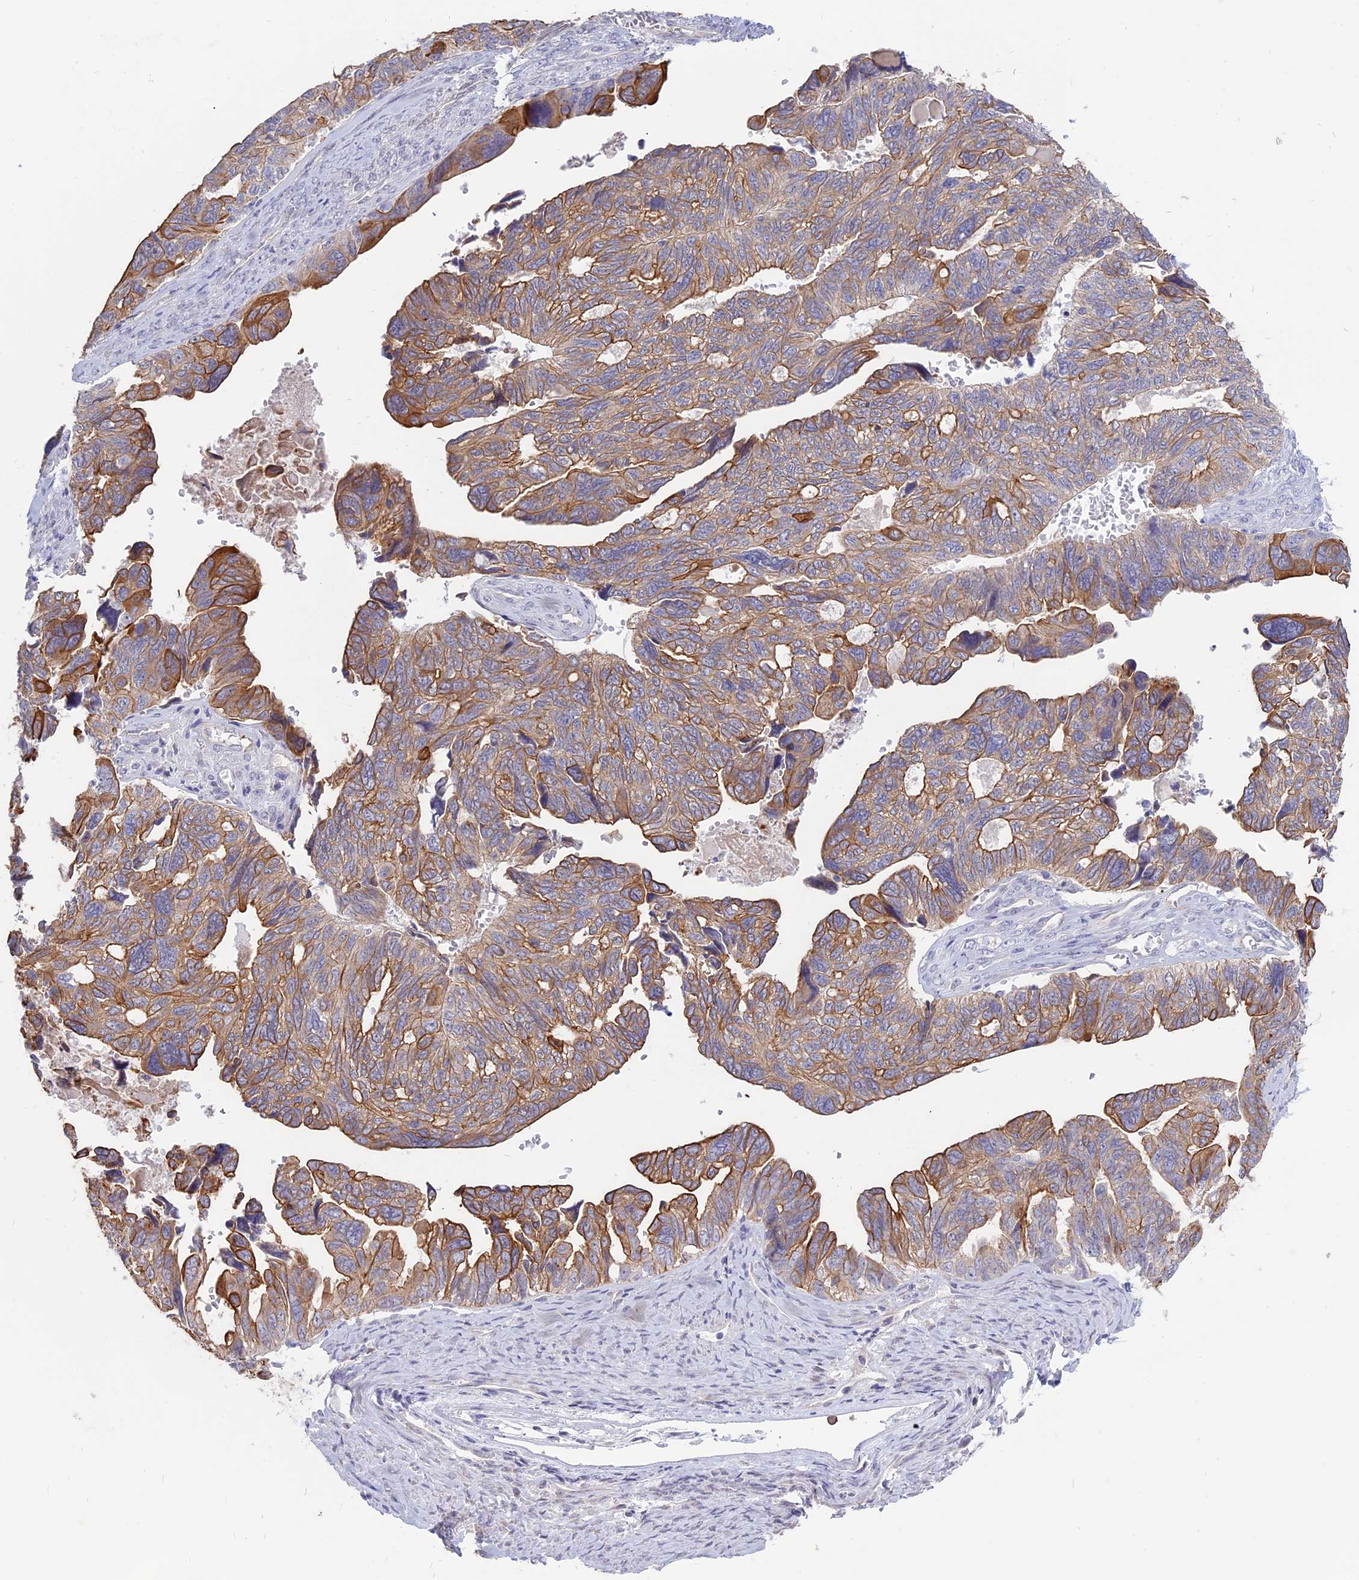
{"staining": {"intensity": "moderate", "quantity": ">75%", "location": "cytoplasmic/membranous"}, "tissue": "ovarian cancer", "cell_type": "Tumor cells", "image_type": "cancer", "snomed": [{"axis": "morphology", "description": "Cystadenocarcinoma, serous, NOS"}, {"axis": "topography", "description": "Ovary"}], "caption": "Tumor cells demonstrate moderate cytoplasmic/membranous staining in approximately >75% of cells in ovarian cancer (serous cystadenocarcinoma).", "gene": "MYO5B", "patient": {"sex": "female", "age": 79}}